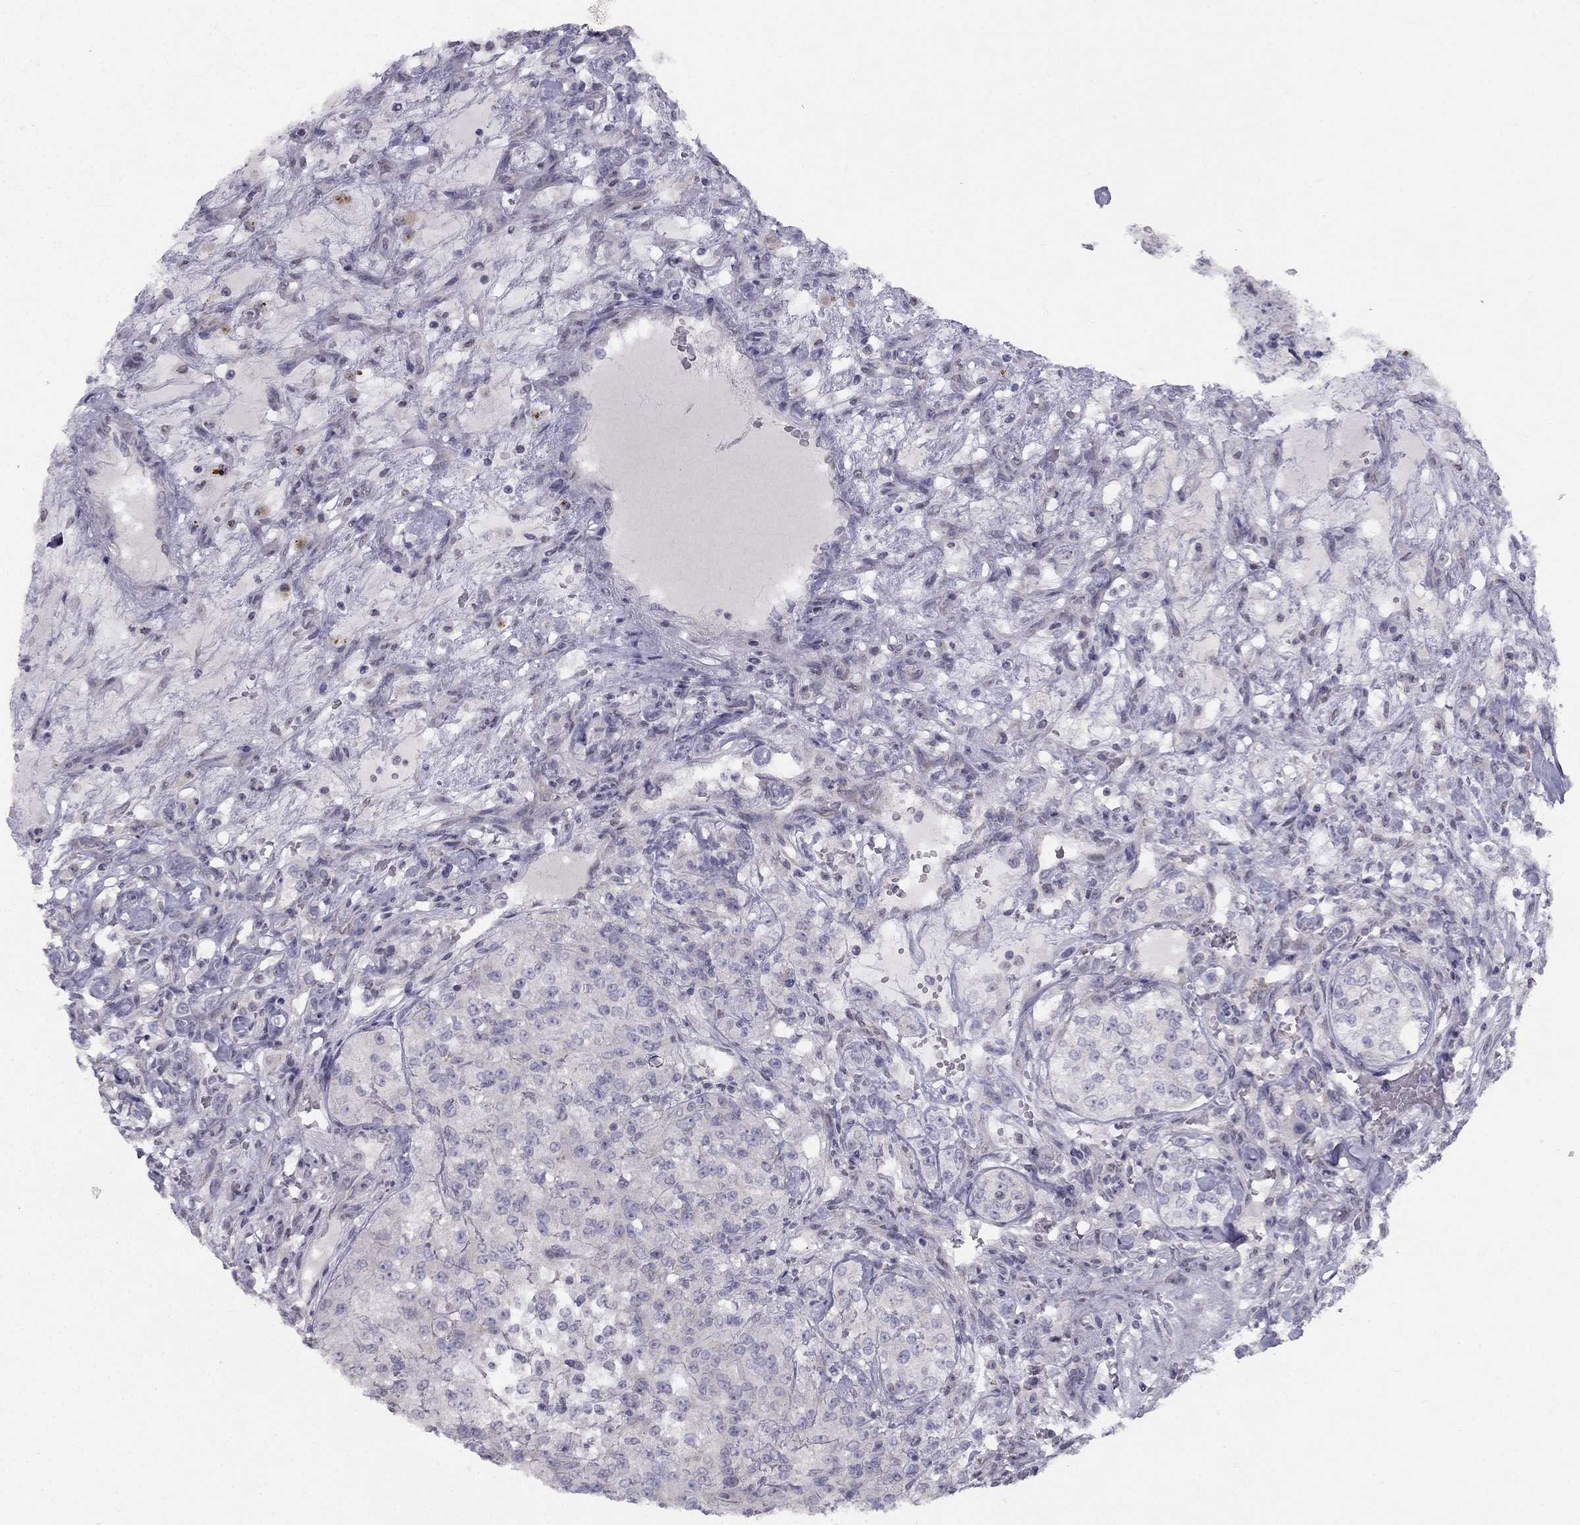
{"staining": {"intensity": "negative", "quantity": "none", "location": "none"}, "tissue": "renal cancer", "cell_type": "Tumor cells", "image_type": "cancer", "snomed": [{"axis": "morphology", "description": "Adenocarcinoma, NOS"}, {"axis": "topography", "description": "Kidney"}], "caption": "Renal adenocarcinoma was stained to show a protein in brown. There is no significant staining in tumor cells.", "gene": "TRPS1", "patient": {"sex": "female", "age": 63}}